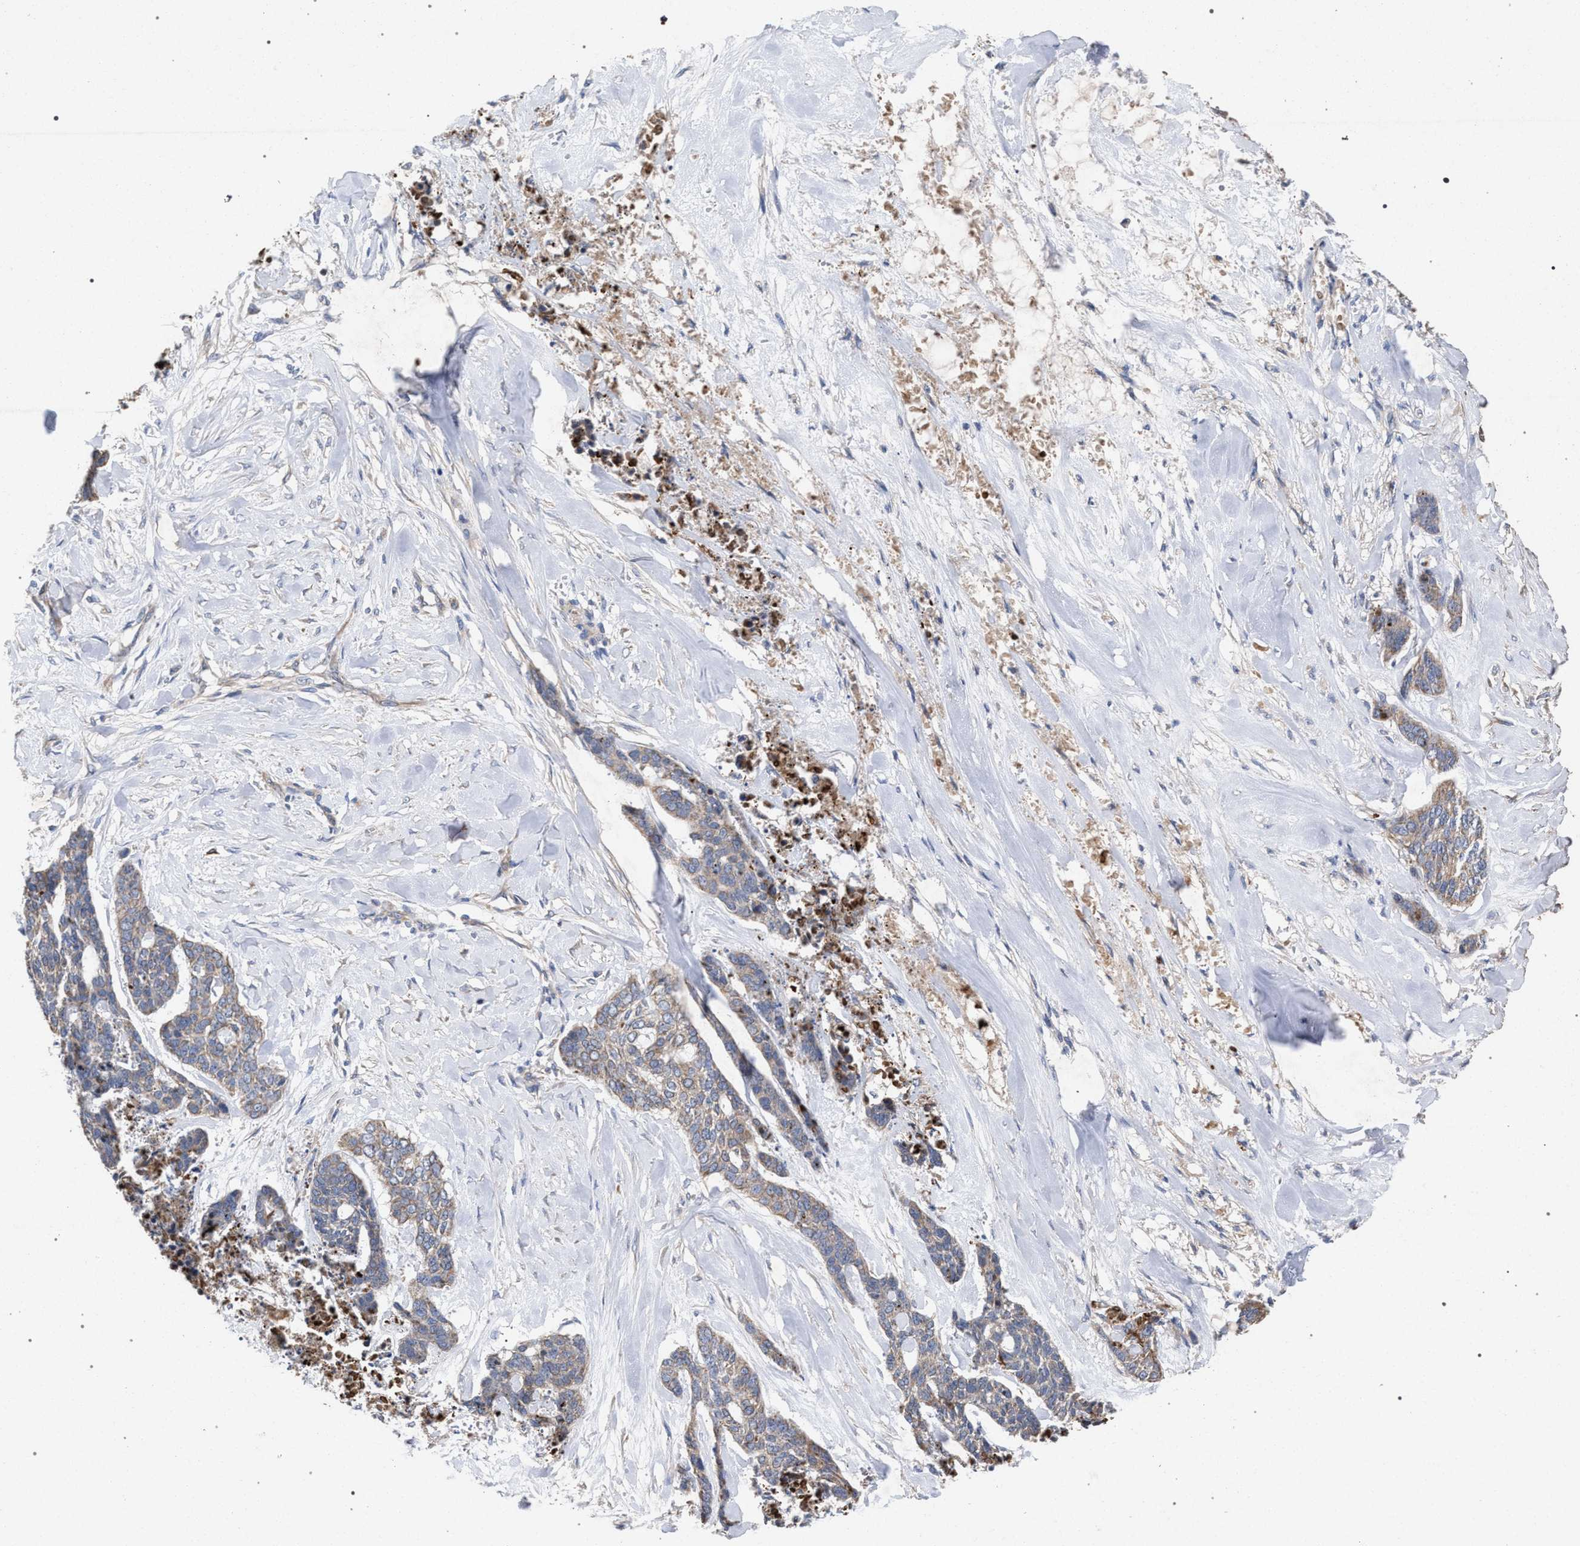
{"staining": {"intensity": "weak", "quantity": "25%-75%", "location": "cytoplasmic/membranous"}, "tissue": "skin cancer", "cell_type": "Tumor cells", "image_type": "cancer", "snomed": [{"axis": "morphology", "description": "Basal cell carcinoma"}, {"axis": "topography", "description": "Skin"}], "caption": "Skin cancer was stained to show a protein in brown. There is low levels of weak cytoplasmic/membranous expression in about 25%-75% of tumor cells.", "gene": "BCL2L12", "patient": {"sex": "female", "age": 64}}